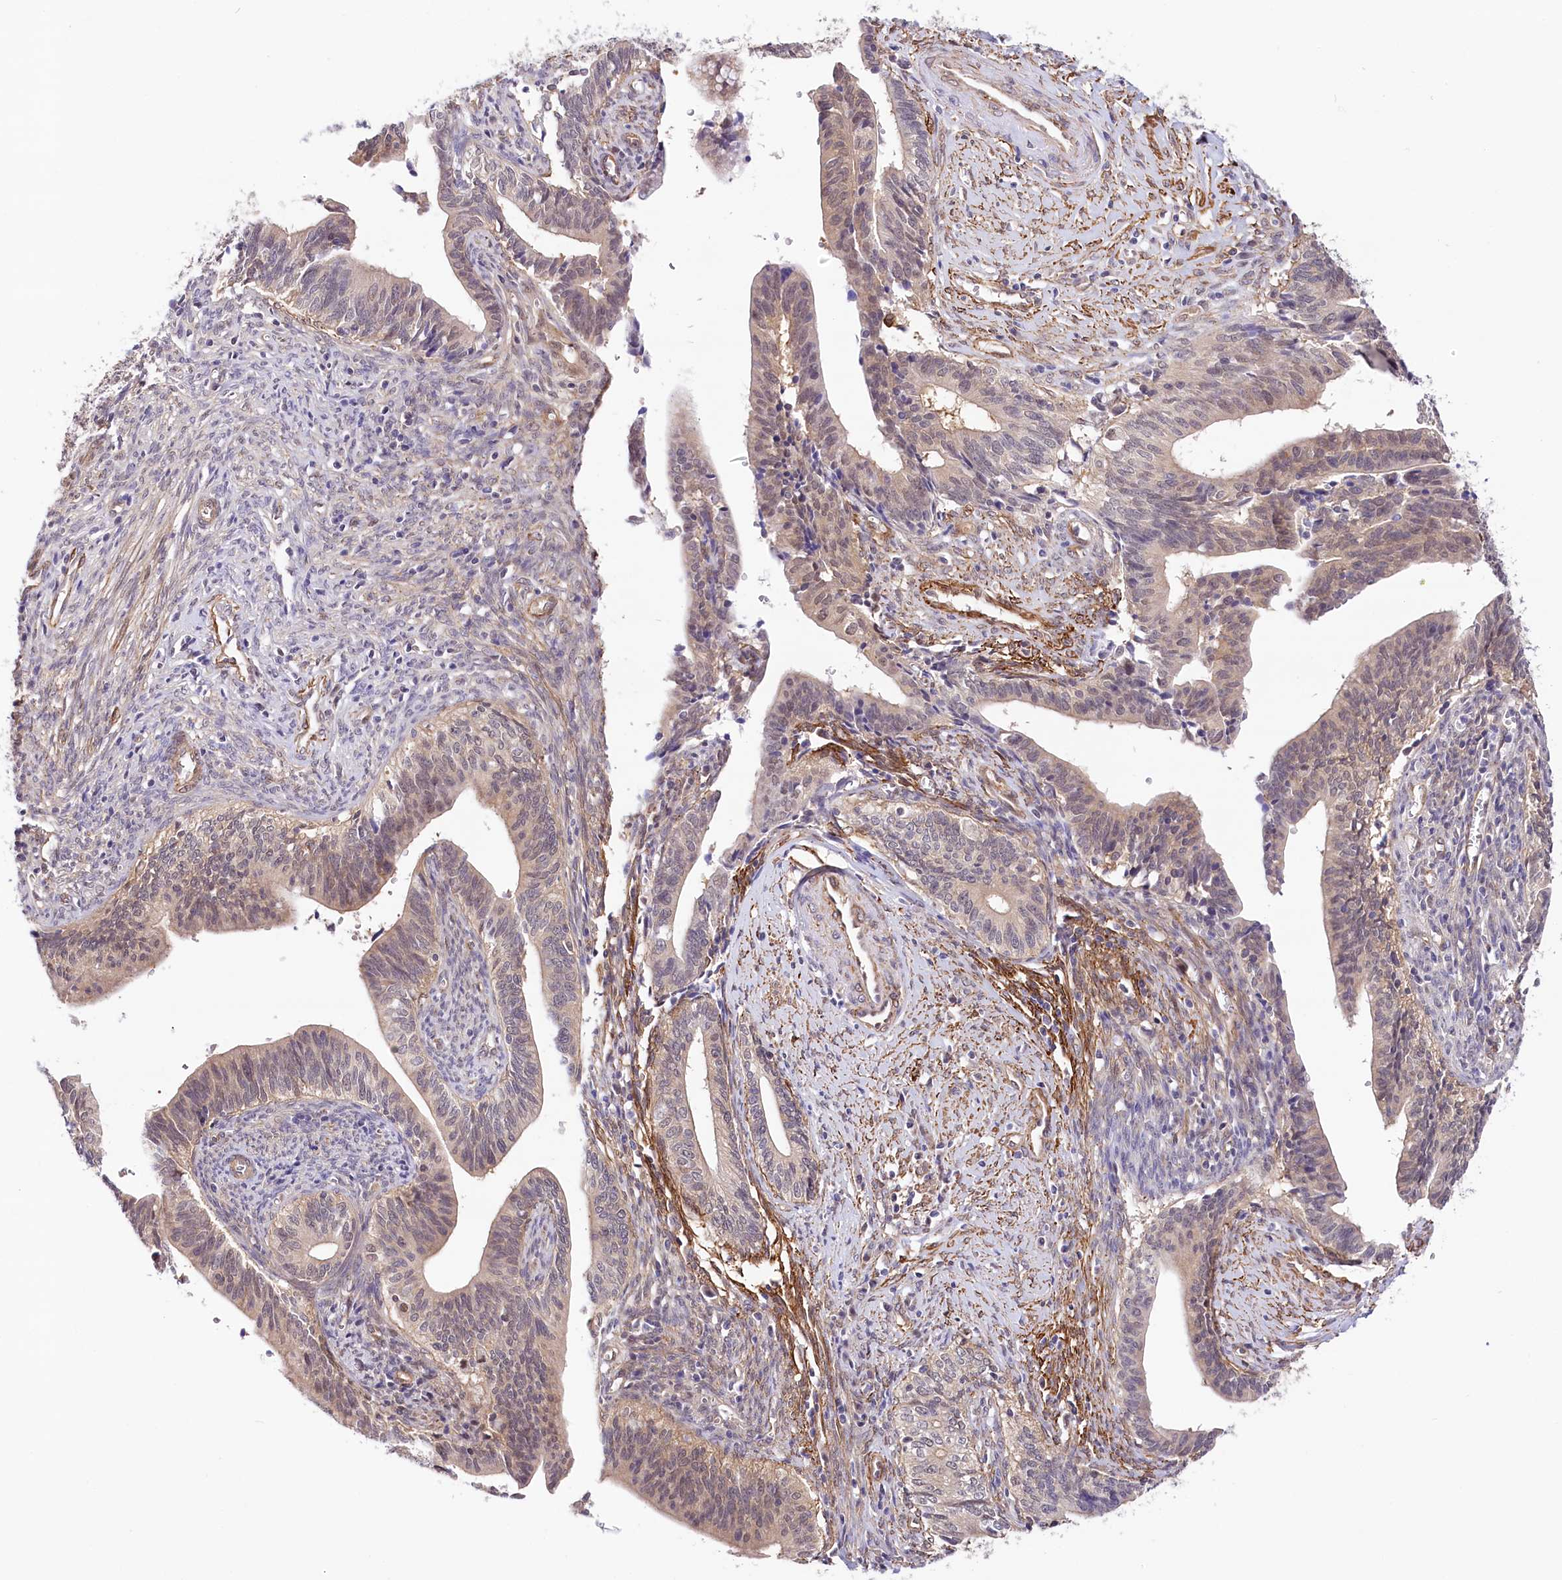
{"staining": {"intensity": "weak", "quantity": "<25%", "location": "nuclear"}, "tissue": "cervical cancer", "cell_type": "Tumor cells", "image_type": "cancer", "snomed": [{"axis": "morphology", "description": "Adenocarcinoma, NOS"}, {"axis": "topography", "description": "Cervix"}], "caption": "There is no significant positivity in tumor cells of cervical cancer. (DAB (3,3'-diaminobenzidine) immunohistochemistry with hematoxylin counter stain).", "gene": "PPP2R5B", "patient": {"sex": "female", "age": 44}}